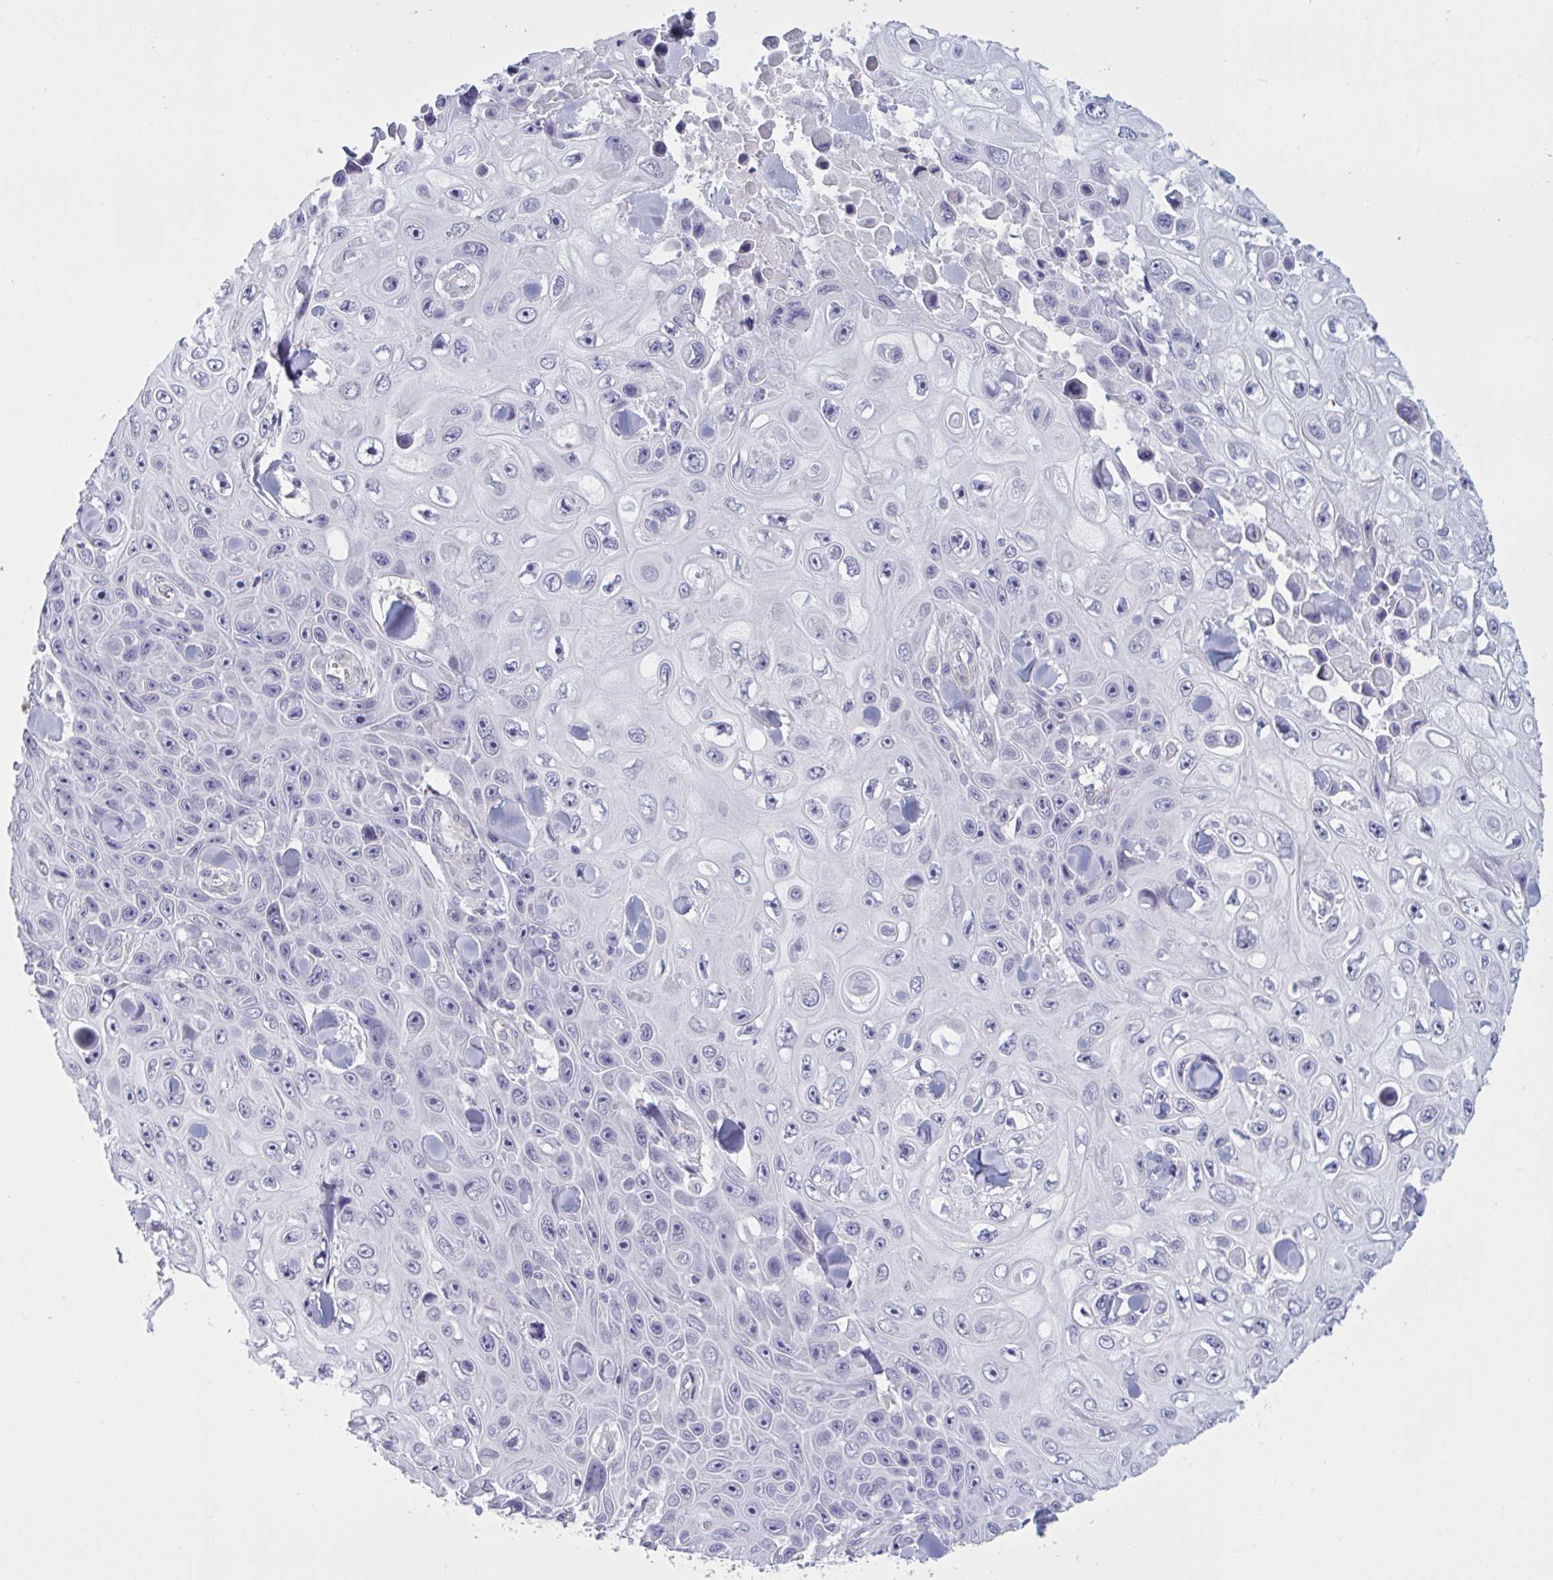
{"staining": {"intensity": "negative", "quantity": "none", "location": "none"}, "tissue": "skin cancer", "cell_type": "Tumor cells", "image_type": "cancer", "snomed": [{"axis": "morphology", "description": "Squamous cell carcinoma, NOS"}, {"axis": "topography", "description": "Skin"}], "caption": "Squamous cell carcinoma (skin) was stained to show a protein in brown. There is no significant expression in tumor cells.", "gene": "OR1L3", "patient": {"sex": "male", "age": 82}}